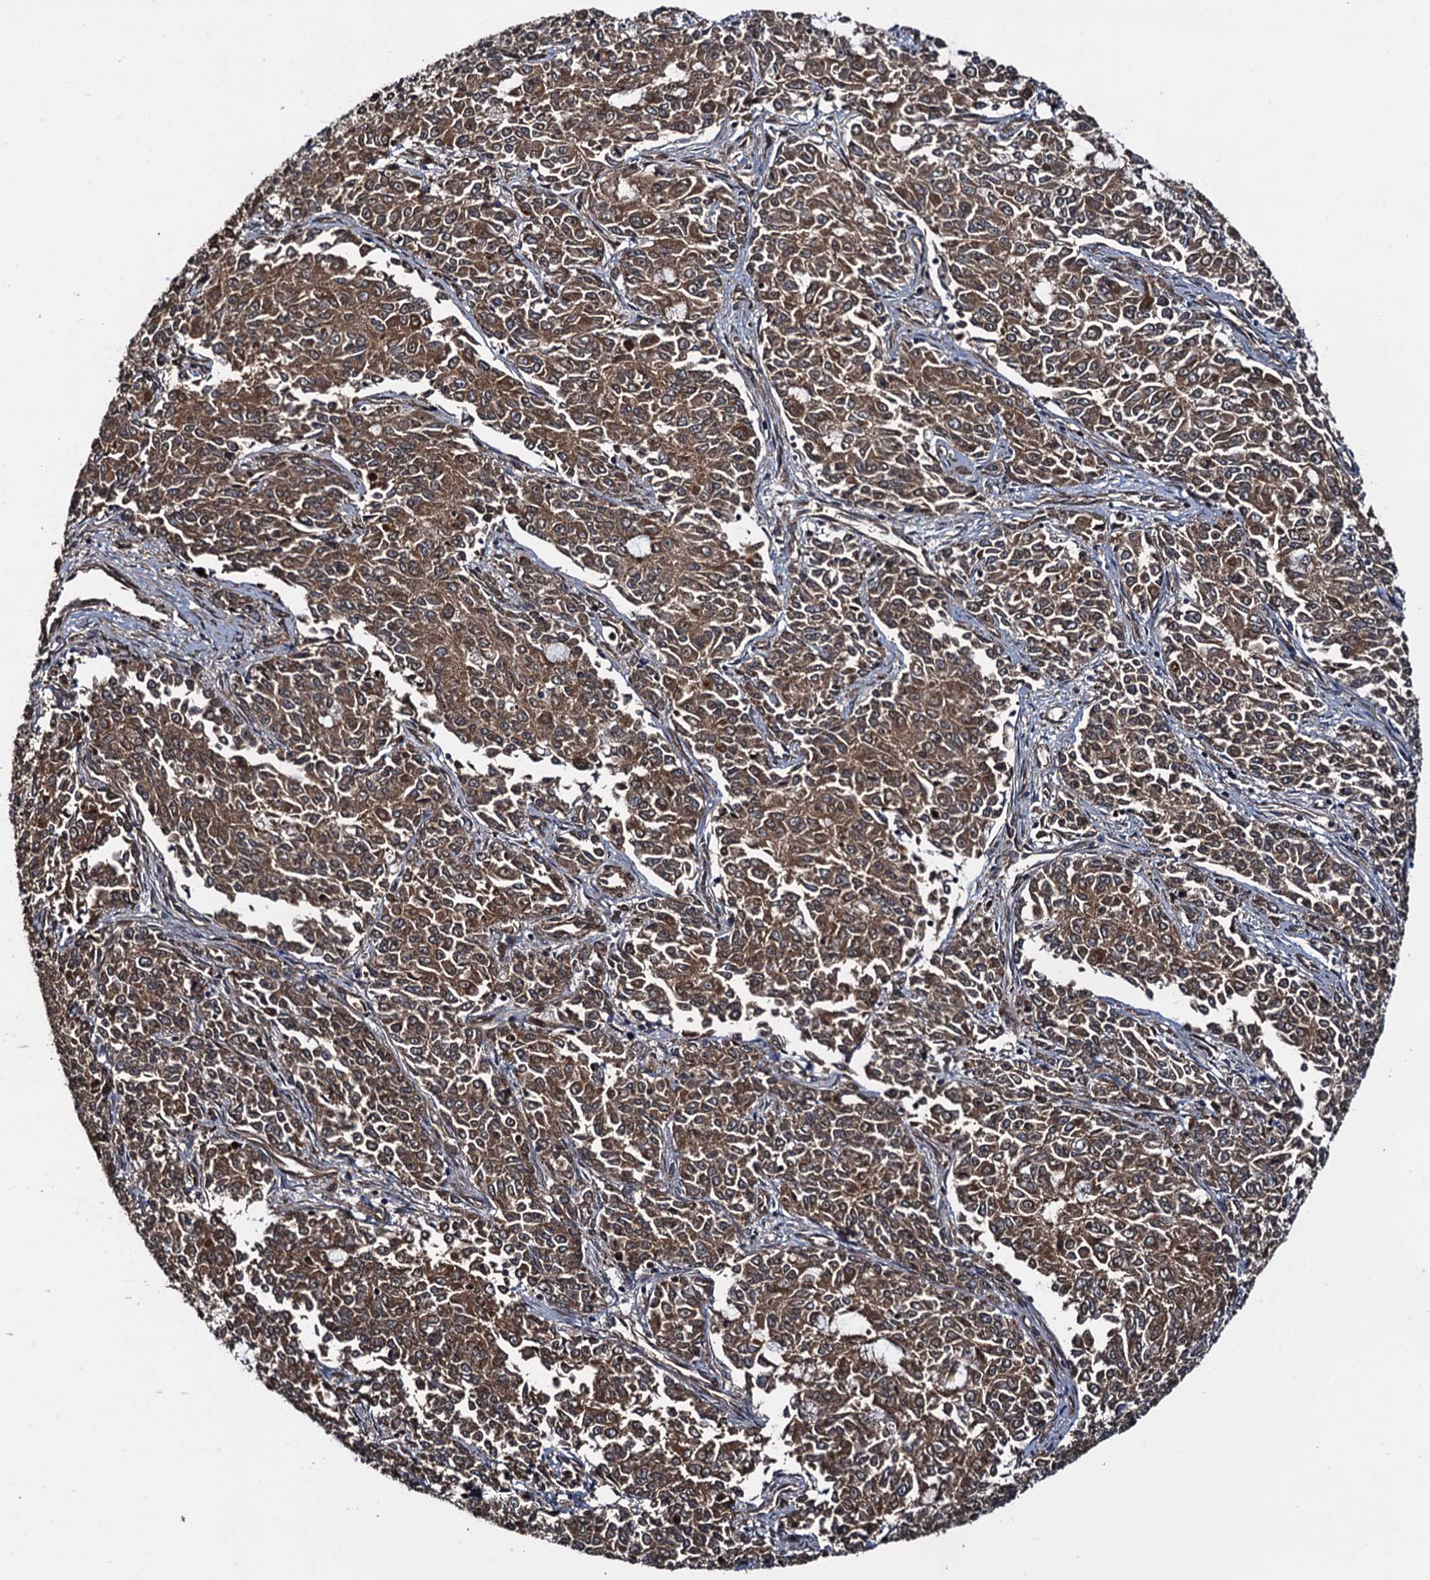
{"staining": {"intensity": "moderate", "quantity": ">75%", "location": "cytoplasmic/membranous"}, "tissue": "endometrial cancer", "cell_type": "Tumor cells", "image_type": "cancer", "snomed": [{"axis": "morphology", "description": "Adenocarcinoma, NOS"}, {"axis": "topography", "description": "Endometrium"}], "caption": "A medium amount of moderate cytoplasmic/membranous positivity is seen in approximately >75% of tumor cells in endometrial cancer (adenocarcinoma) tissue. (DAB (3,3'-diaminobenzidine) = brown stain, brightfield microscopy at high magnification).", "gene": "RHOBTB1", "patient": {"sex": "female", "age": 50}}